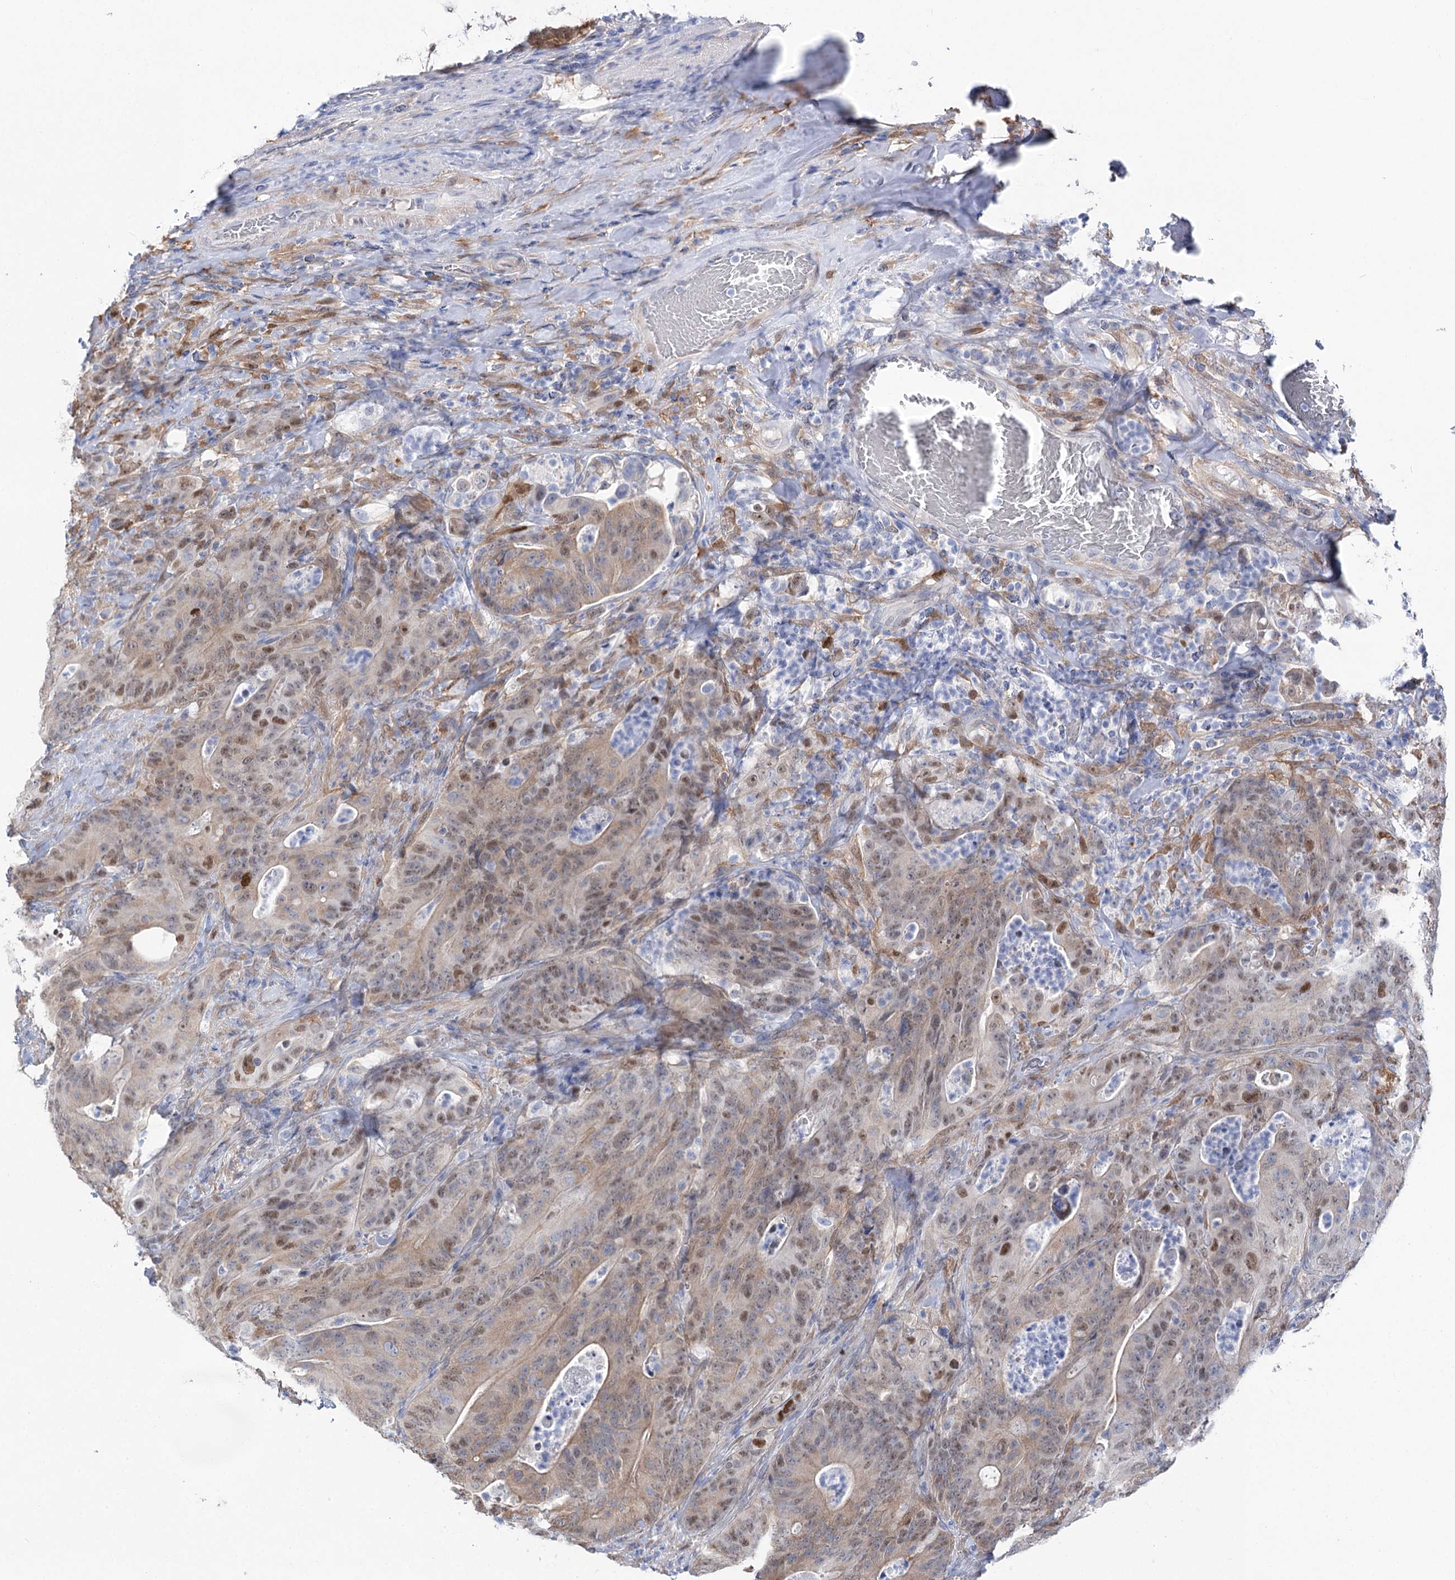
{"staining": {"intensity": "moderate", "quantity": "25%-75%", "location": "cytoplasmic/membranous,nuclear"}, "tissue": "colorectal cancer", "cell_type": "Tumor cells", "image_type": "cancer", "snomed": [{"axis": "morphology", "description": "Normal tissue, NOS"}, {"axis": "topography", "description": "Colon"}], "caption": "Colorectal cancer stained with a protein marker demonstrates moderate staining in tumor cells.", "gene": "UGDH", "patient": {"sex": "female", "age": 82}}